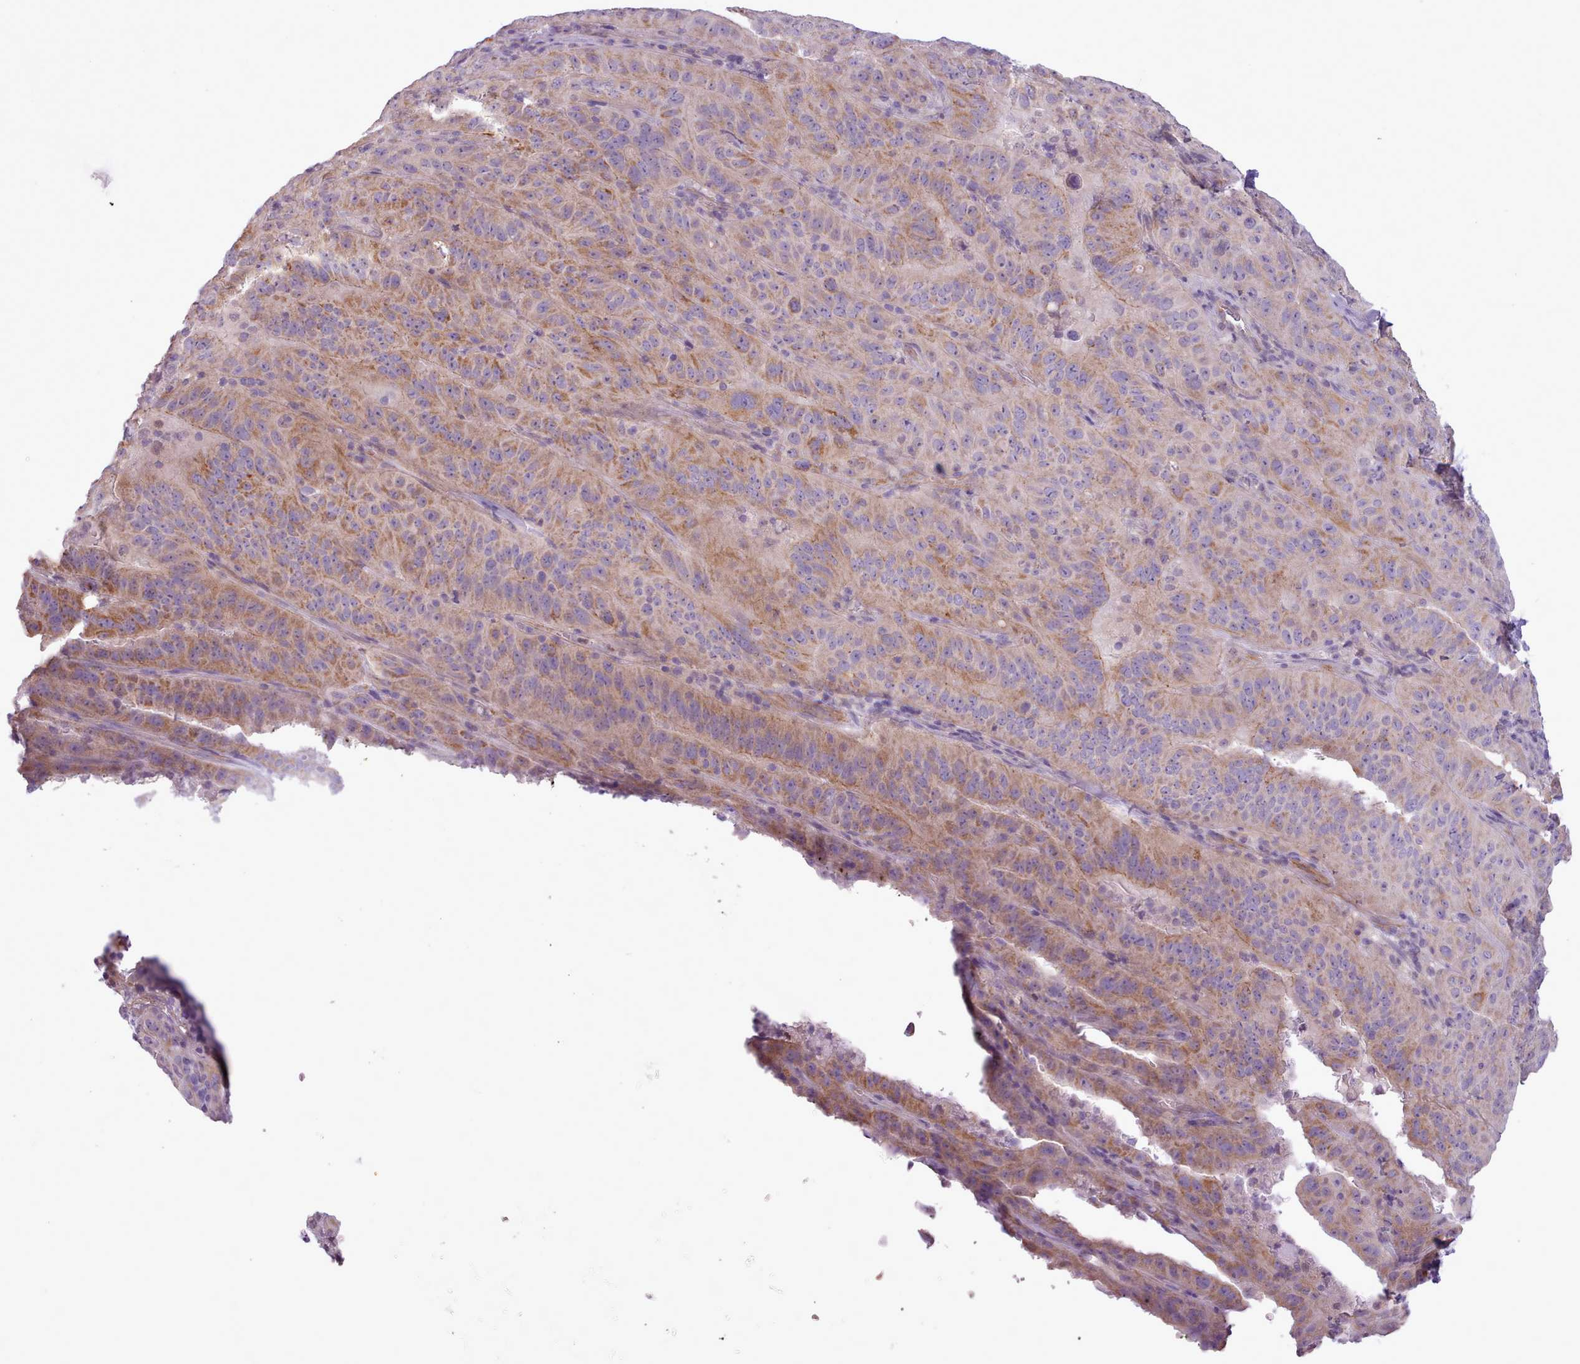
{"staining": {"intensity": "moderate", "quantity": "25%-75%", "location": "cytoplasmic/membranous"}, "tissue": "pancreatic cancer", "cell_type": "Tumor cells", "image_type": "cancer", "snomed": [{"axis": "morphology", "description": "Adenocarcinoma, NOS"}, {"axis": "topography", "description": "Pancreas"}], "caption": "About 25%-75% of tumor cells in pancreatic cancer show moderate cytoplasmic/membranous protein positivity as visualized by brown immunohistochemical staining.", "gene": "SLURP1", "patient": {"sex": "male", "age": 63}}